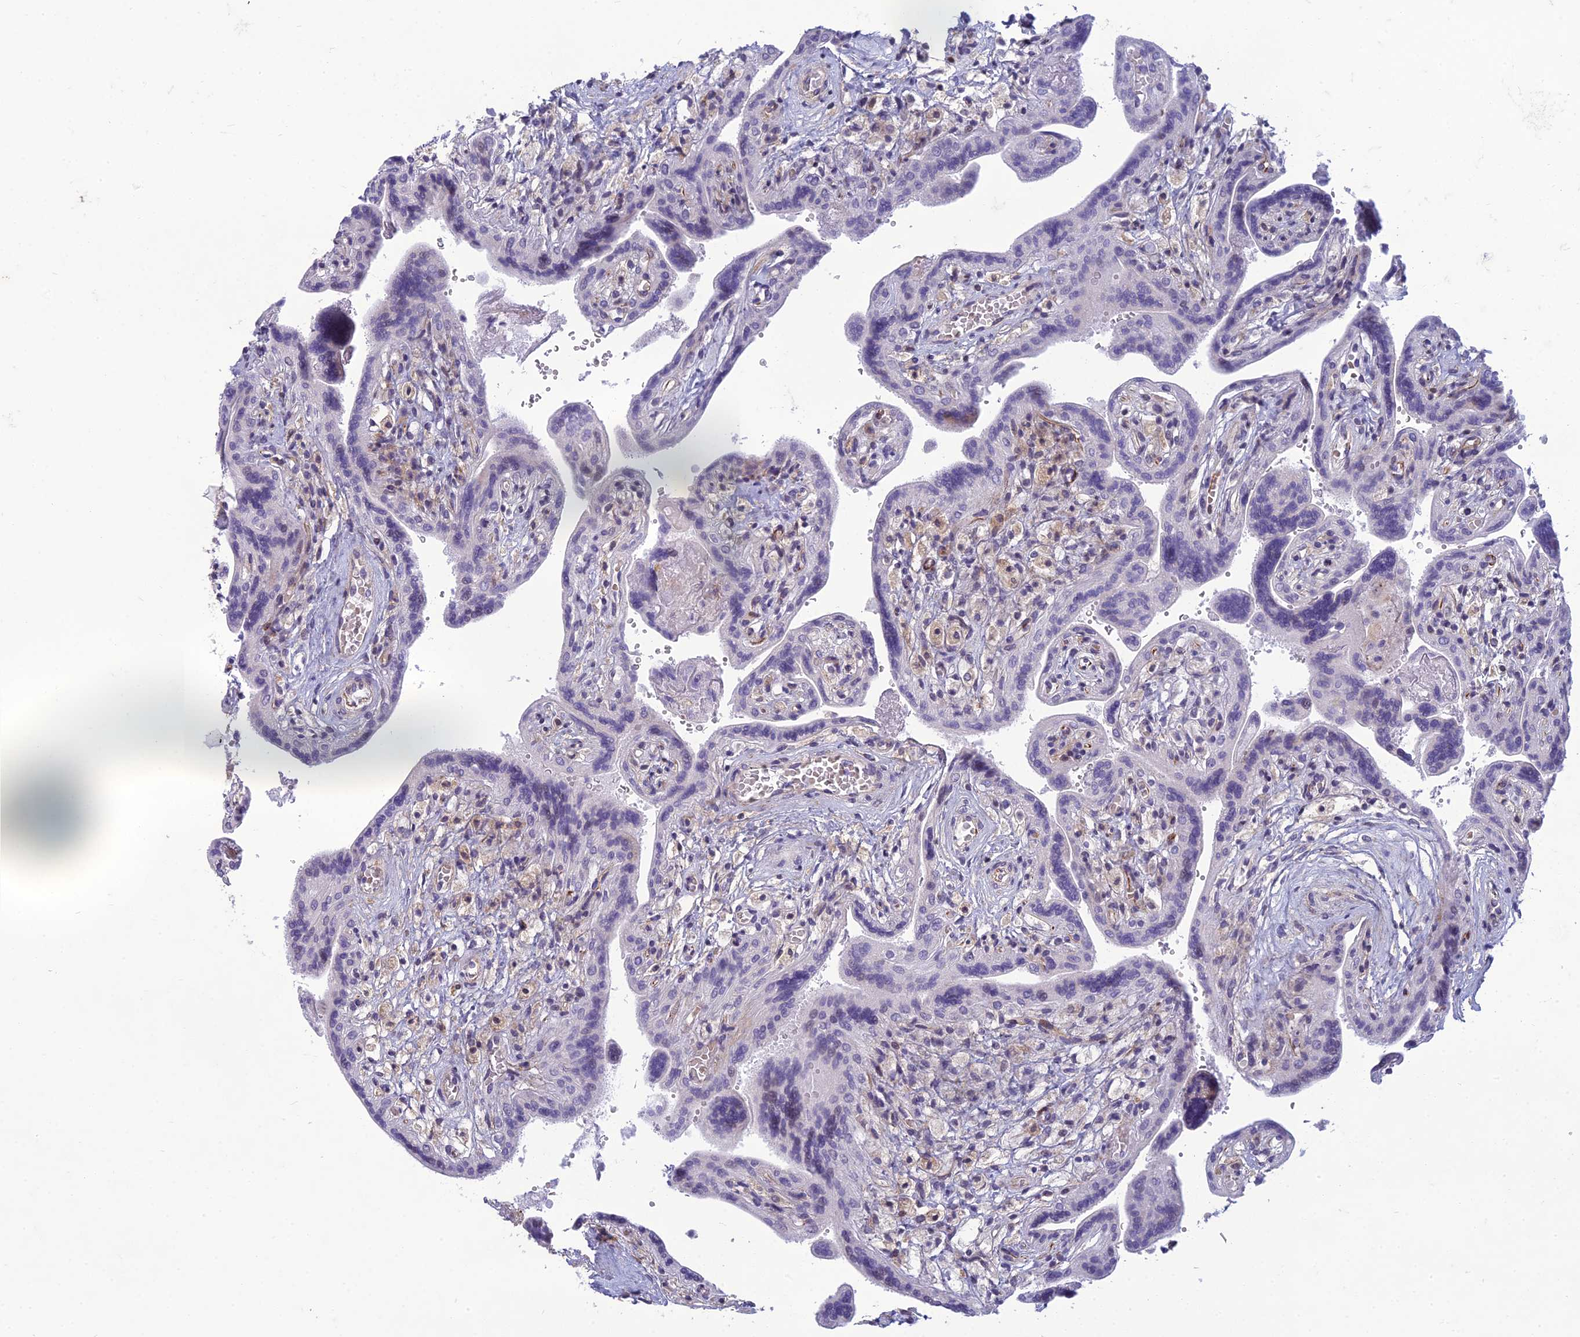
{"staining": {"intensity": "weak", "quantity": "<25%", "location": "cytoplasmic/membranous,nuclear"}, "tissue": "placenta", "cell_type": "Trophoblastic cells", "image_type": "normal", "snomed": [{"axis": "morphology", "description": "Normal tissue, NOS"}, {"axis": "topography", "description": "Placenta"}], "caption": "Unremarkable placenta was stained to show a protein in brown. There is no significant expression in trophoblastic cells. Nuclei are stained in blue.", "gene": "DTX2", "patient": {"sex": "female", "age": 37}}